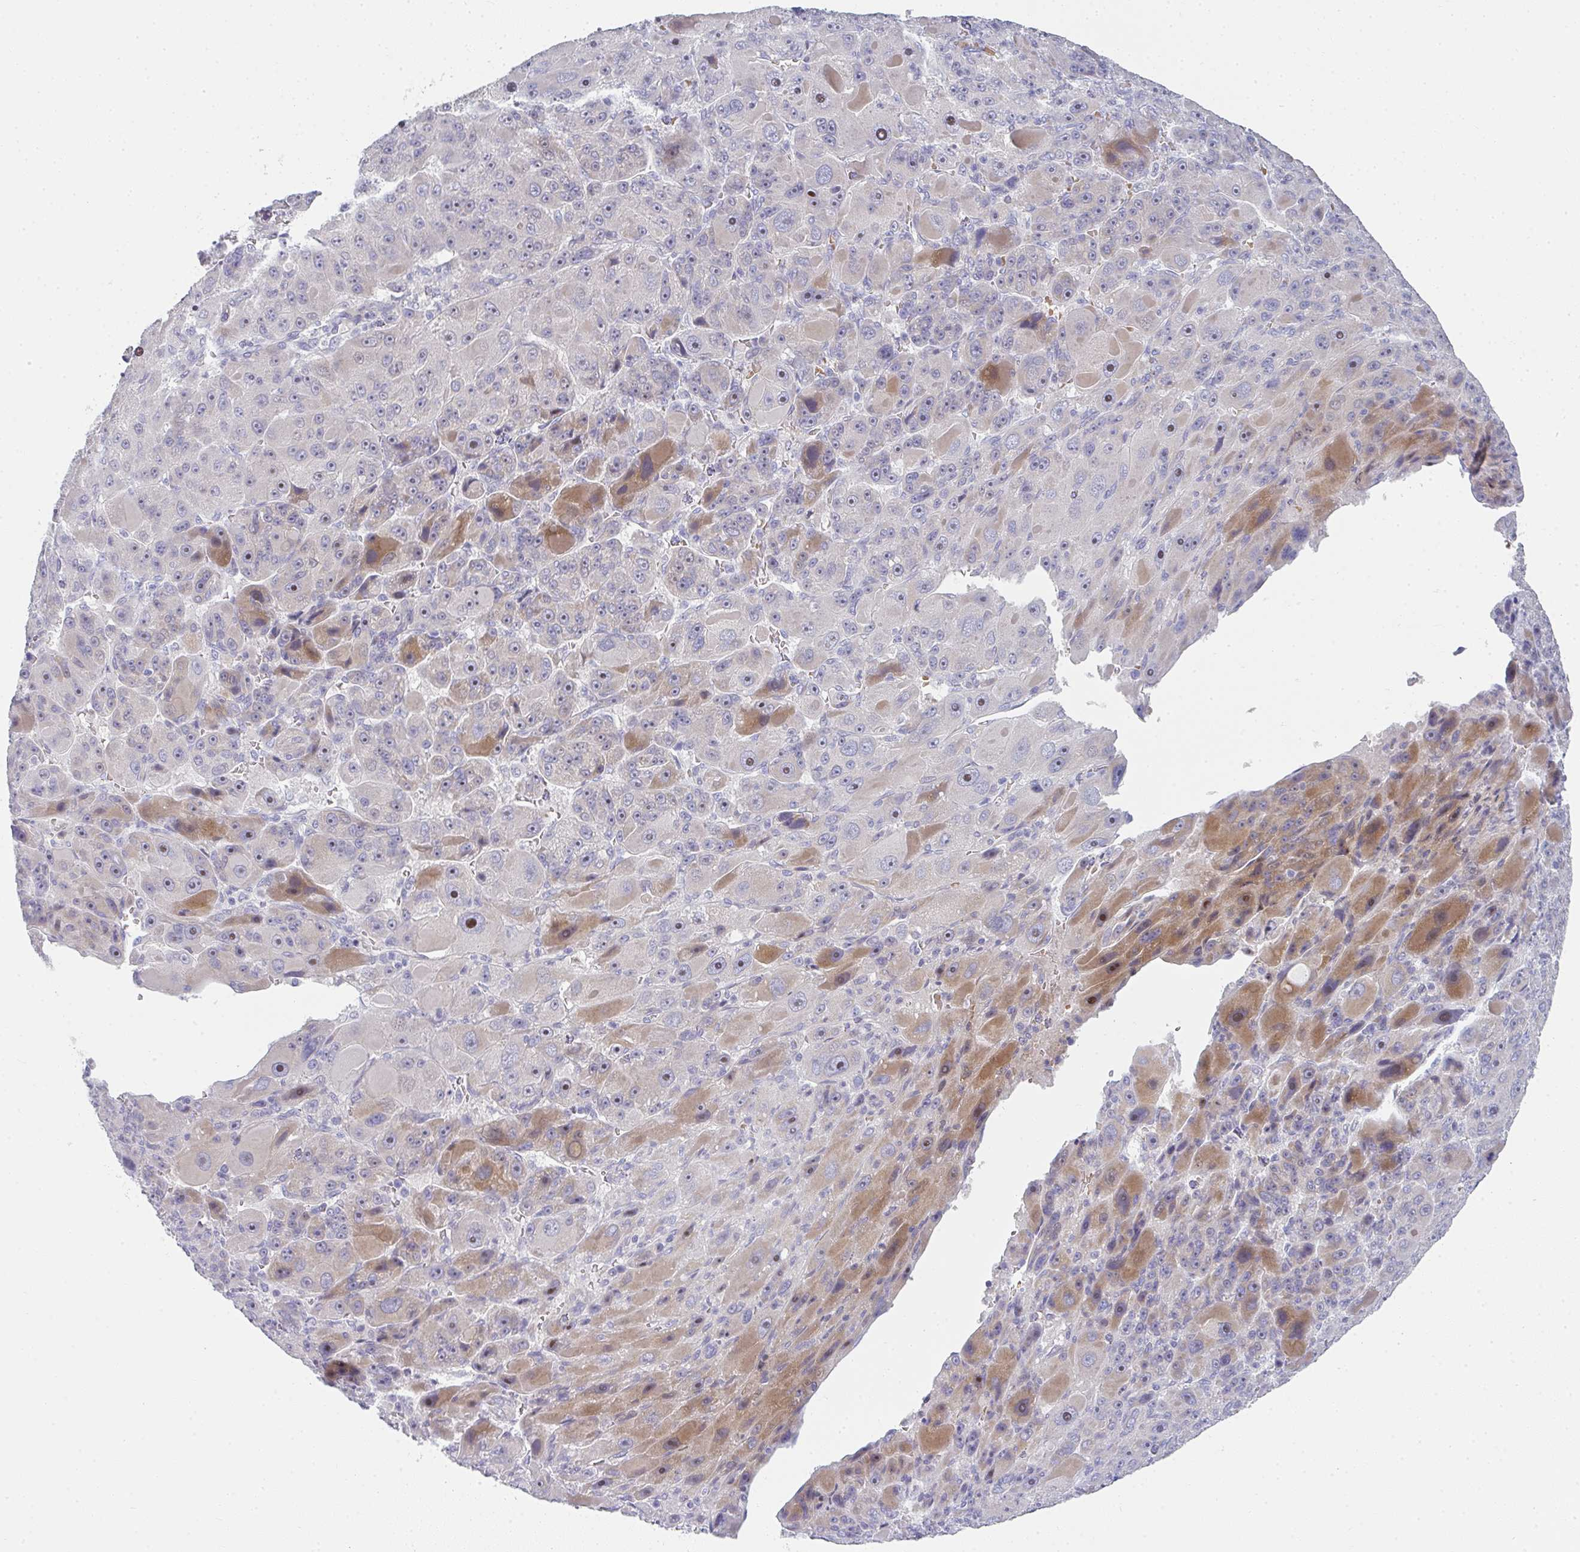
{"staining": {"intensity": "moderate", "quantity": "<25%", "location": "cytoplasmic/membranous,nuclear"}, "tissue": "liver cancer", "cell_type": "Tumor cells", "image_type": "cancer", "snomed": [{"axis": "morphology", "description": "Carcinoma, Hepatocellular, NOS"}, {"axis": "topography", "description": "Liver"}], "caption": "Immunohistochemical staining of human hepatocellular carcinoma (liver) displays low levels of moderate cytoplasmic/membranous and nuclear protein positivity in approximately <25% of tumor cells.", "gene": "NEU2", "patient": {"sex": "male", "age": 76}}